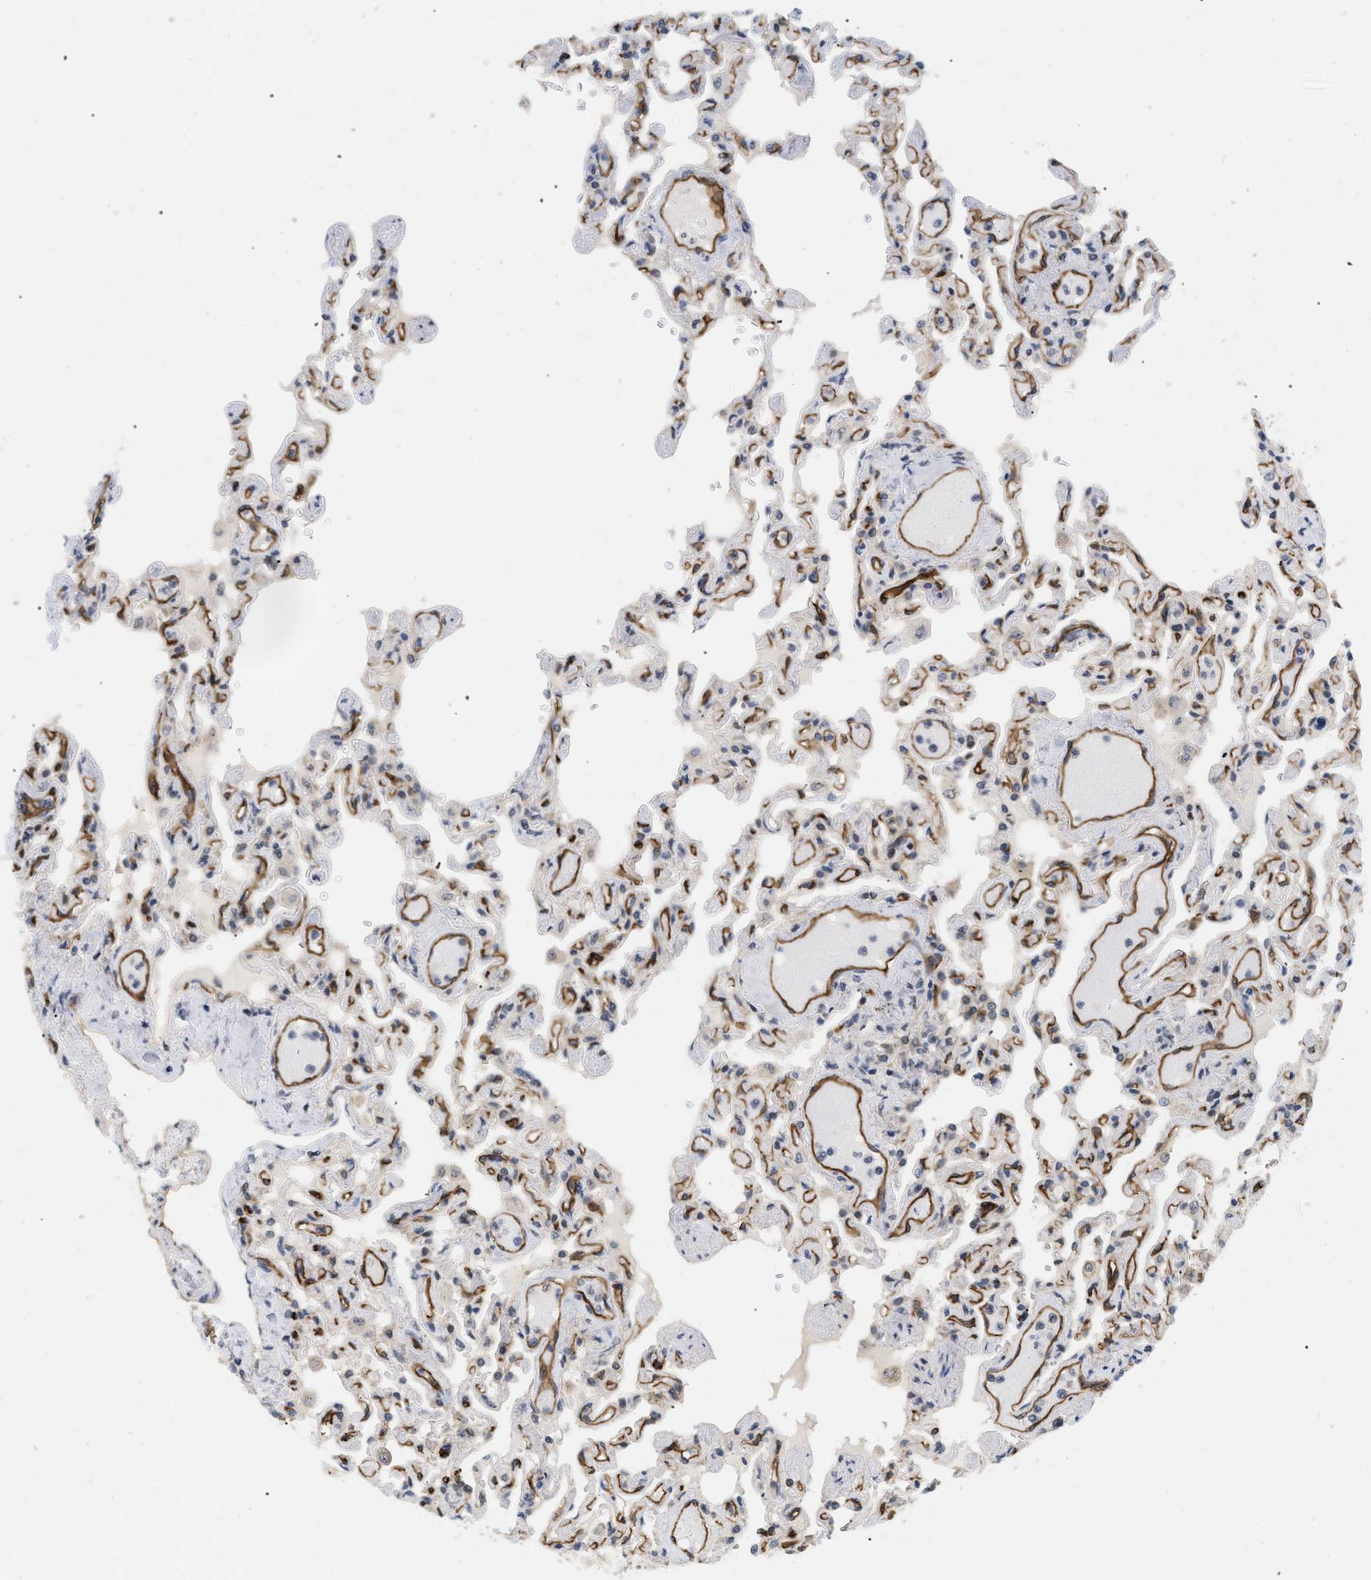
{"staining": {"intensity": "moderate", "quantity": "25%-75%", "location": "cytoplasmic/membranous"}, "tissue": "lung", "cell_type": "Alveolar cells", "image_type": "normal", "snomed": [{"axis": "morphology", "description": "Normal tissue, NOS"}, {"axis": "topography", "description": "Lung"}], "caption": "The histopathology image reveals immunohistochemical staining of normal lung. There is moderate cytoplasmic/membranous expression is appreciated in about 25%-75% of alveolar cells.", "gene": "PALMD", "patient": {"sex": "male", "age": 21}}